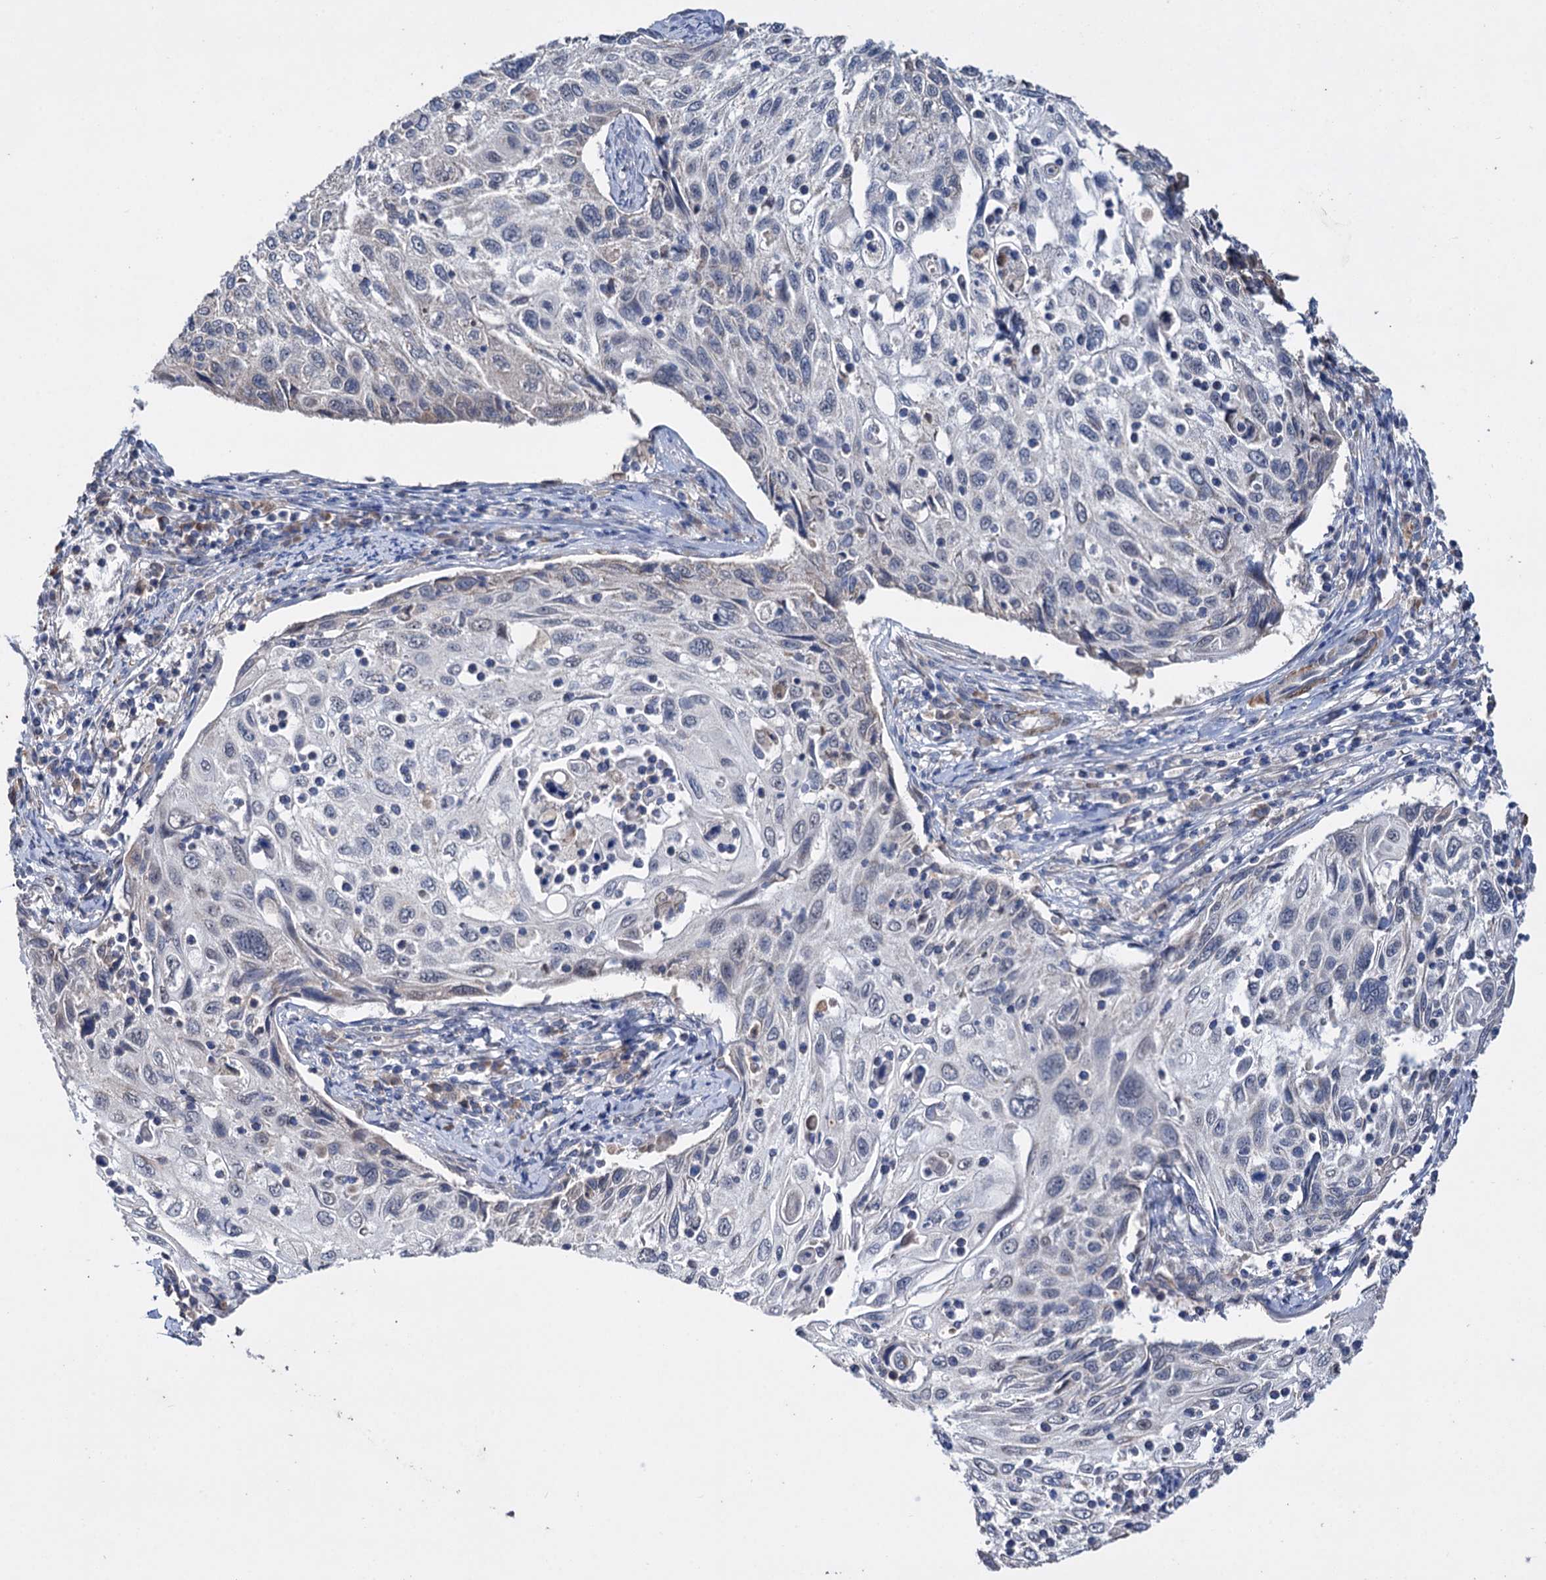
{"staining": {"intensity": "negative", "quantity": "none", "location": "none"}, "tissue": "cervical cancer", "cell_type": "Tumor cells", "image_type": "cancer", "snomed": [{"axis": "morphology", "description": "Squamous cell carcinoma, NOS"}, {"axis": "topography", "description": "Cervix"}], "caption": "Tumor cells show no significant expression in cervical cancer (squamous cell carcinoma).", "gene": "CLPB", "patient": {"sex": "female", "age": 70}}